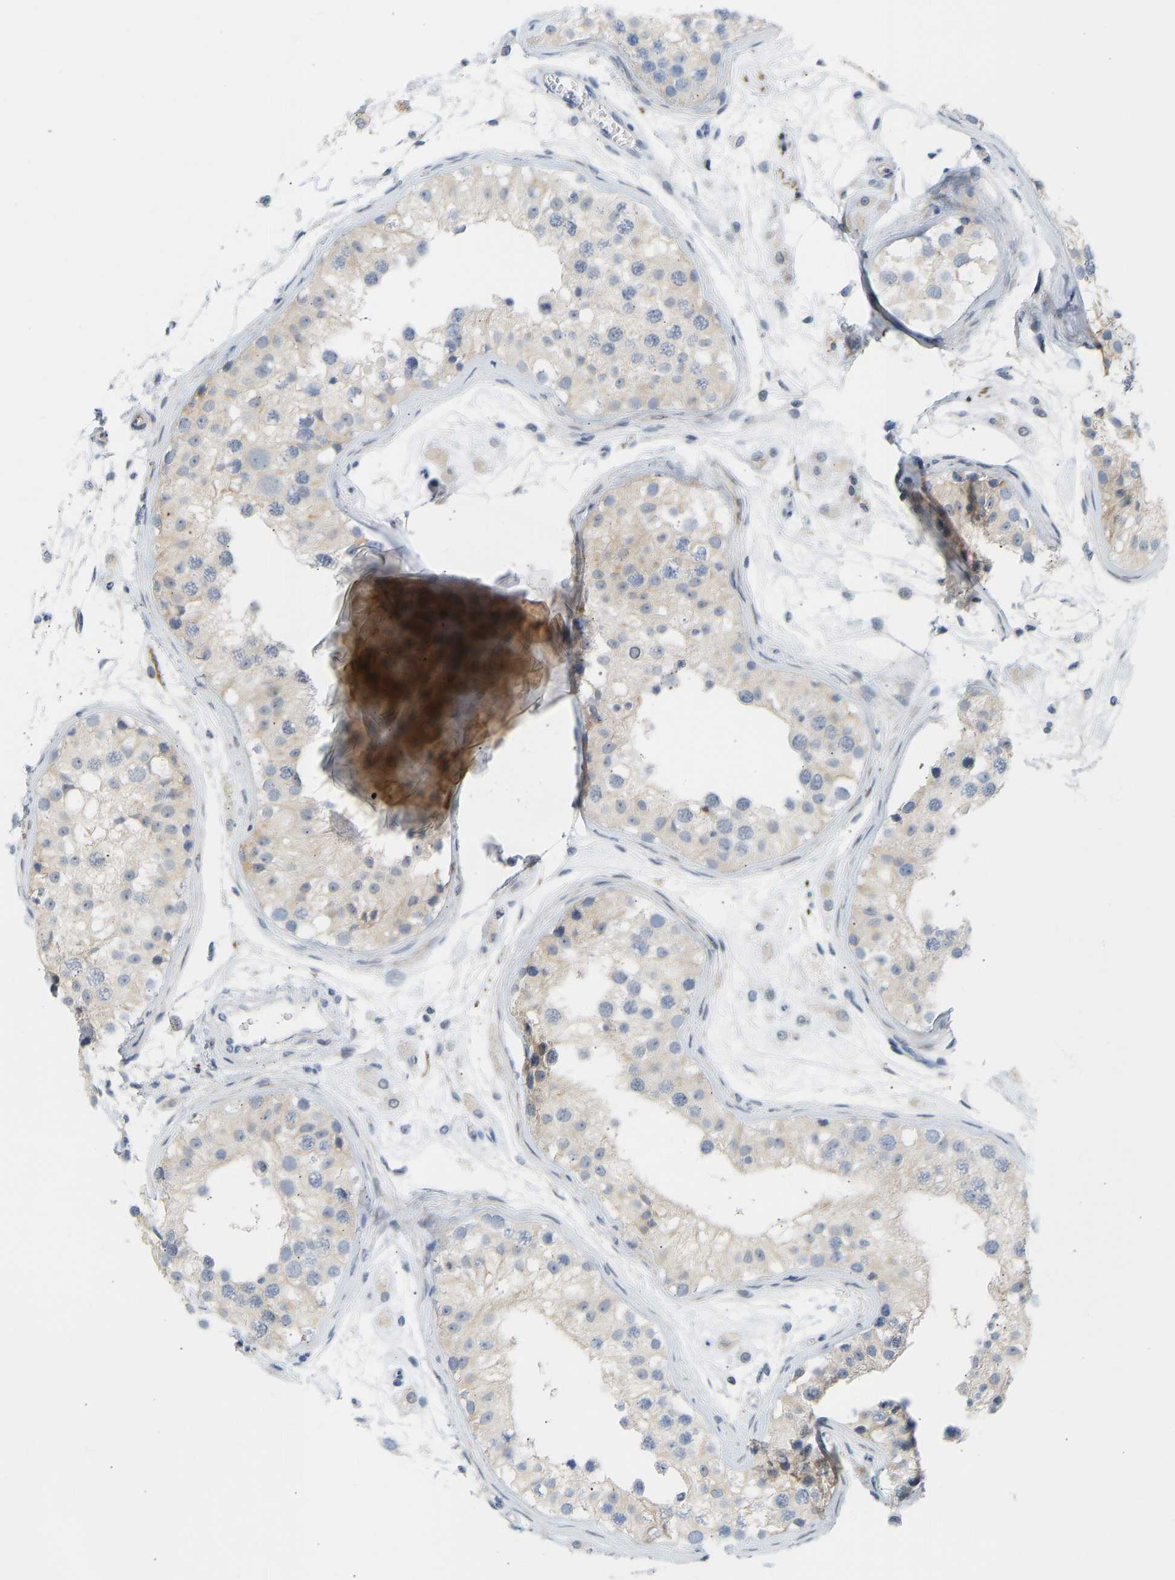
{"staining": {"intensity": "weak", "quantity": "25%-75%", "location": "cytoplasmic/membranous"}, "tissue": "testis", "cell_type": "Cells in seminiferous ducts", "image_type": "normal", "snomed": [{"axis": "morphology", "description": "Normal tissue, NOS"}, {"axis": "morphology", "description": "Adenocarcinoma, metastatic, NOS"}, {"axis": "topography", "description": "Testis"}], "caption": "Immunohistochemistry of normal human testis reveals low levels of weak cytoplasmic/membranous expression in approximately 25%-75% of cells in seminiferous ducts.", "gene": "BAG1", "patient": {"sex": "male", "age": 26}}